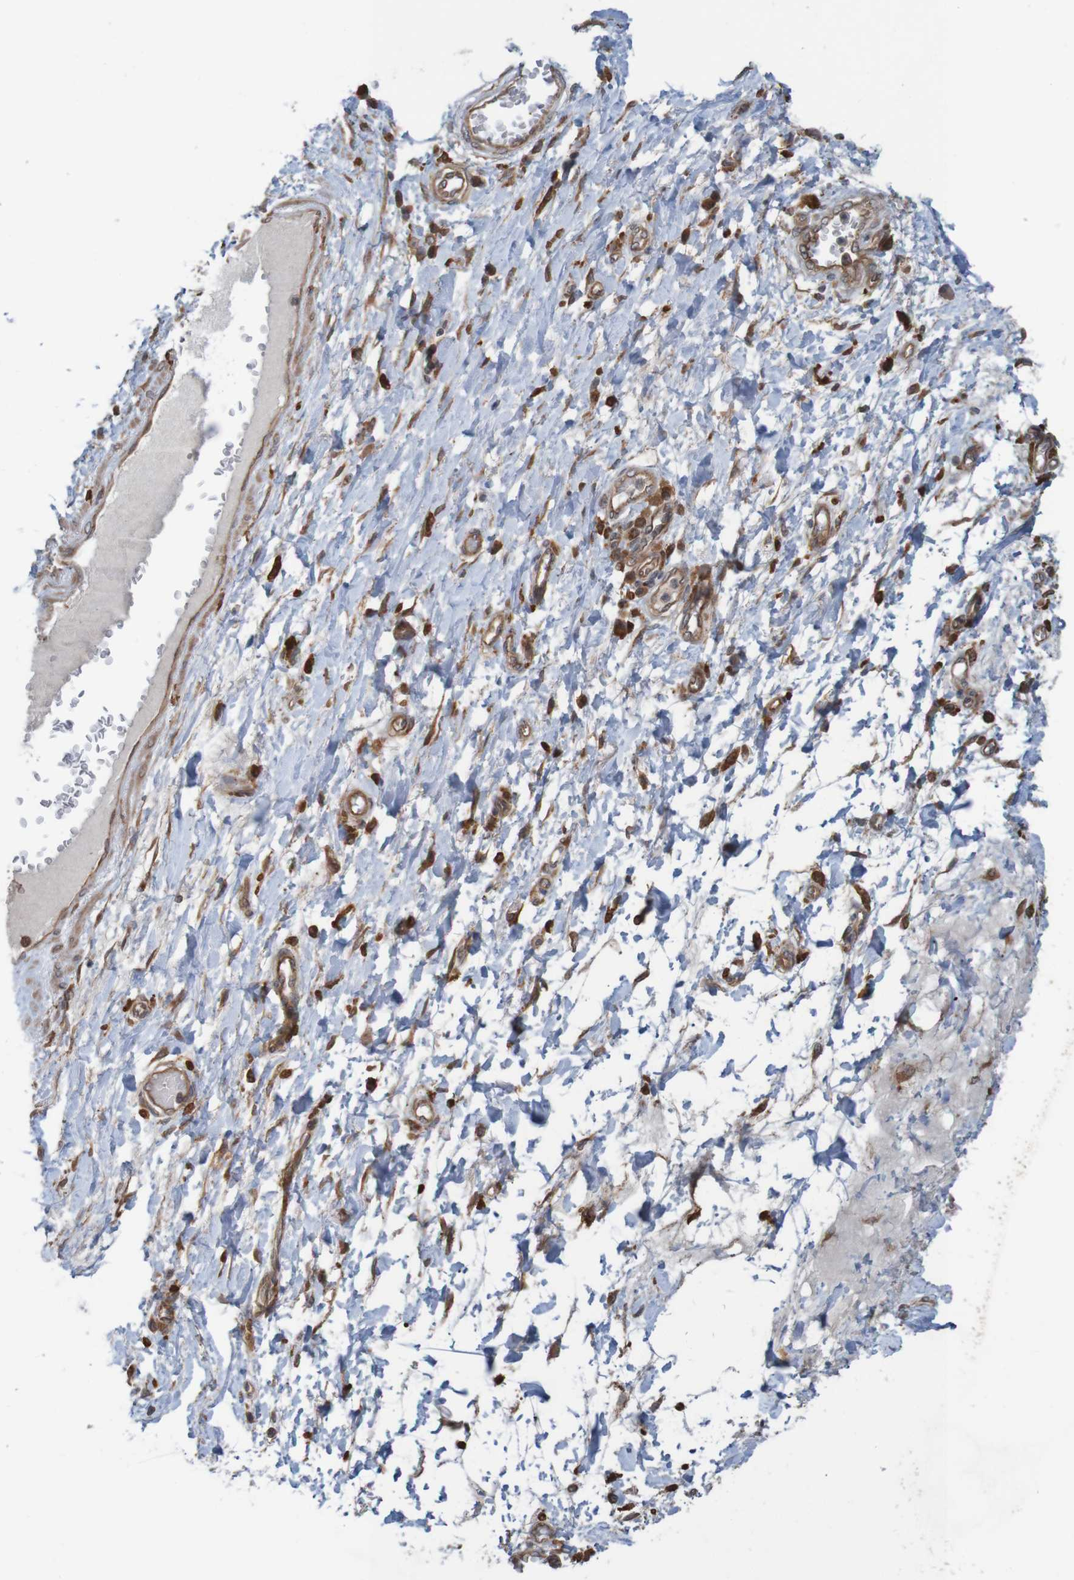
{"staining": {"intensity": "moderate", "quantity": "25%-75%", "location": "cytoplasmic/membranous"}, "tissue": "adipose tissue", "cell_type": "Adipocytes", "image_type": "normal", "snomed": [{"axis": "morphology", "description": "Normal tissue, NOS"}, {"axis": "morphology", "description": "Adenocarcinoma, NOS"}, {"axis": "topography", "description": "Esophagus"}], "caption": "Moderate cytoplasmic/membranous staining is seen in approximately 25%-75% of adipocytes in unremarkable adipose tissue.", "gene": "ARHGEF11", "patient": {"sex": "male", "age": 62}}